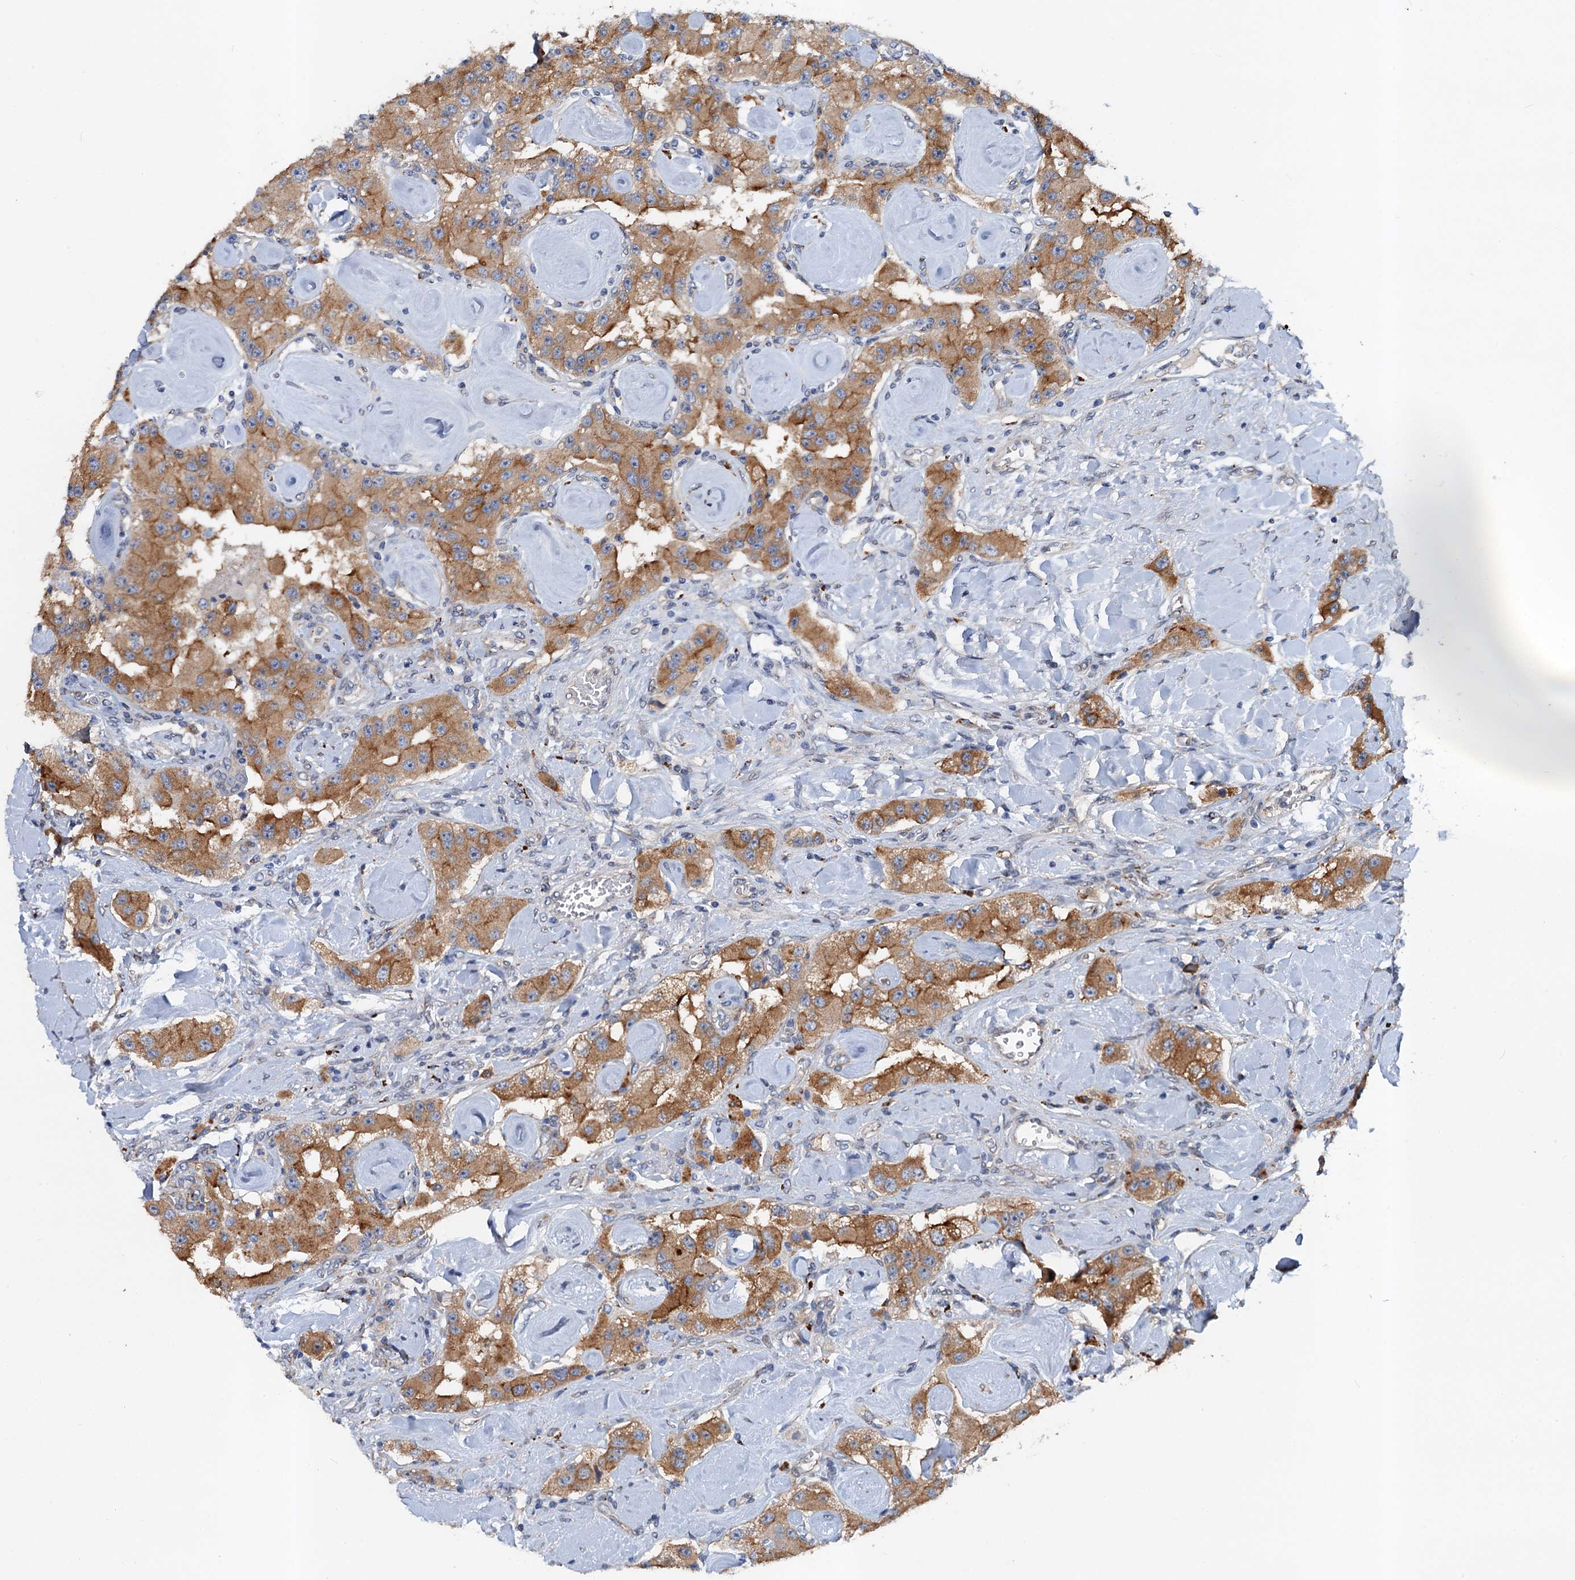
{"staining": {"intensity": "moderate", "quantity": ">75%", "location": "cytoplasmic/membranous"}, "tissue": "carcinoid", "cell_type": "Tumor cells", "image_type": "cancer", "snomed": [{"axis": "morphology", "description": "Carcinoid, malignant, NOS"}, {"axis": "topography", "description": "Pancreas"}], "caption": "Immunohistochemical staining of malignant carcinoid reveals medium levels of moderate cytoplasmic/membranous protein expression in about >75% of tumor cells.", "gene": "NBEA", "patient": {"sex": "male", "age": 41}}